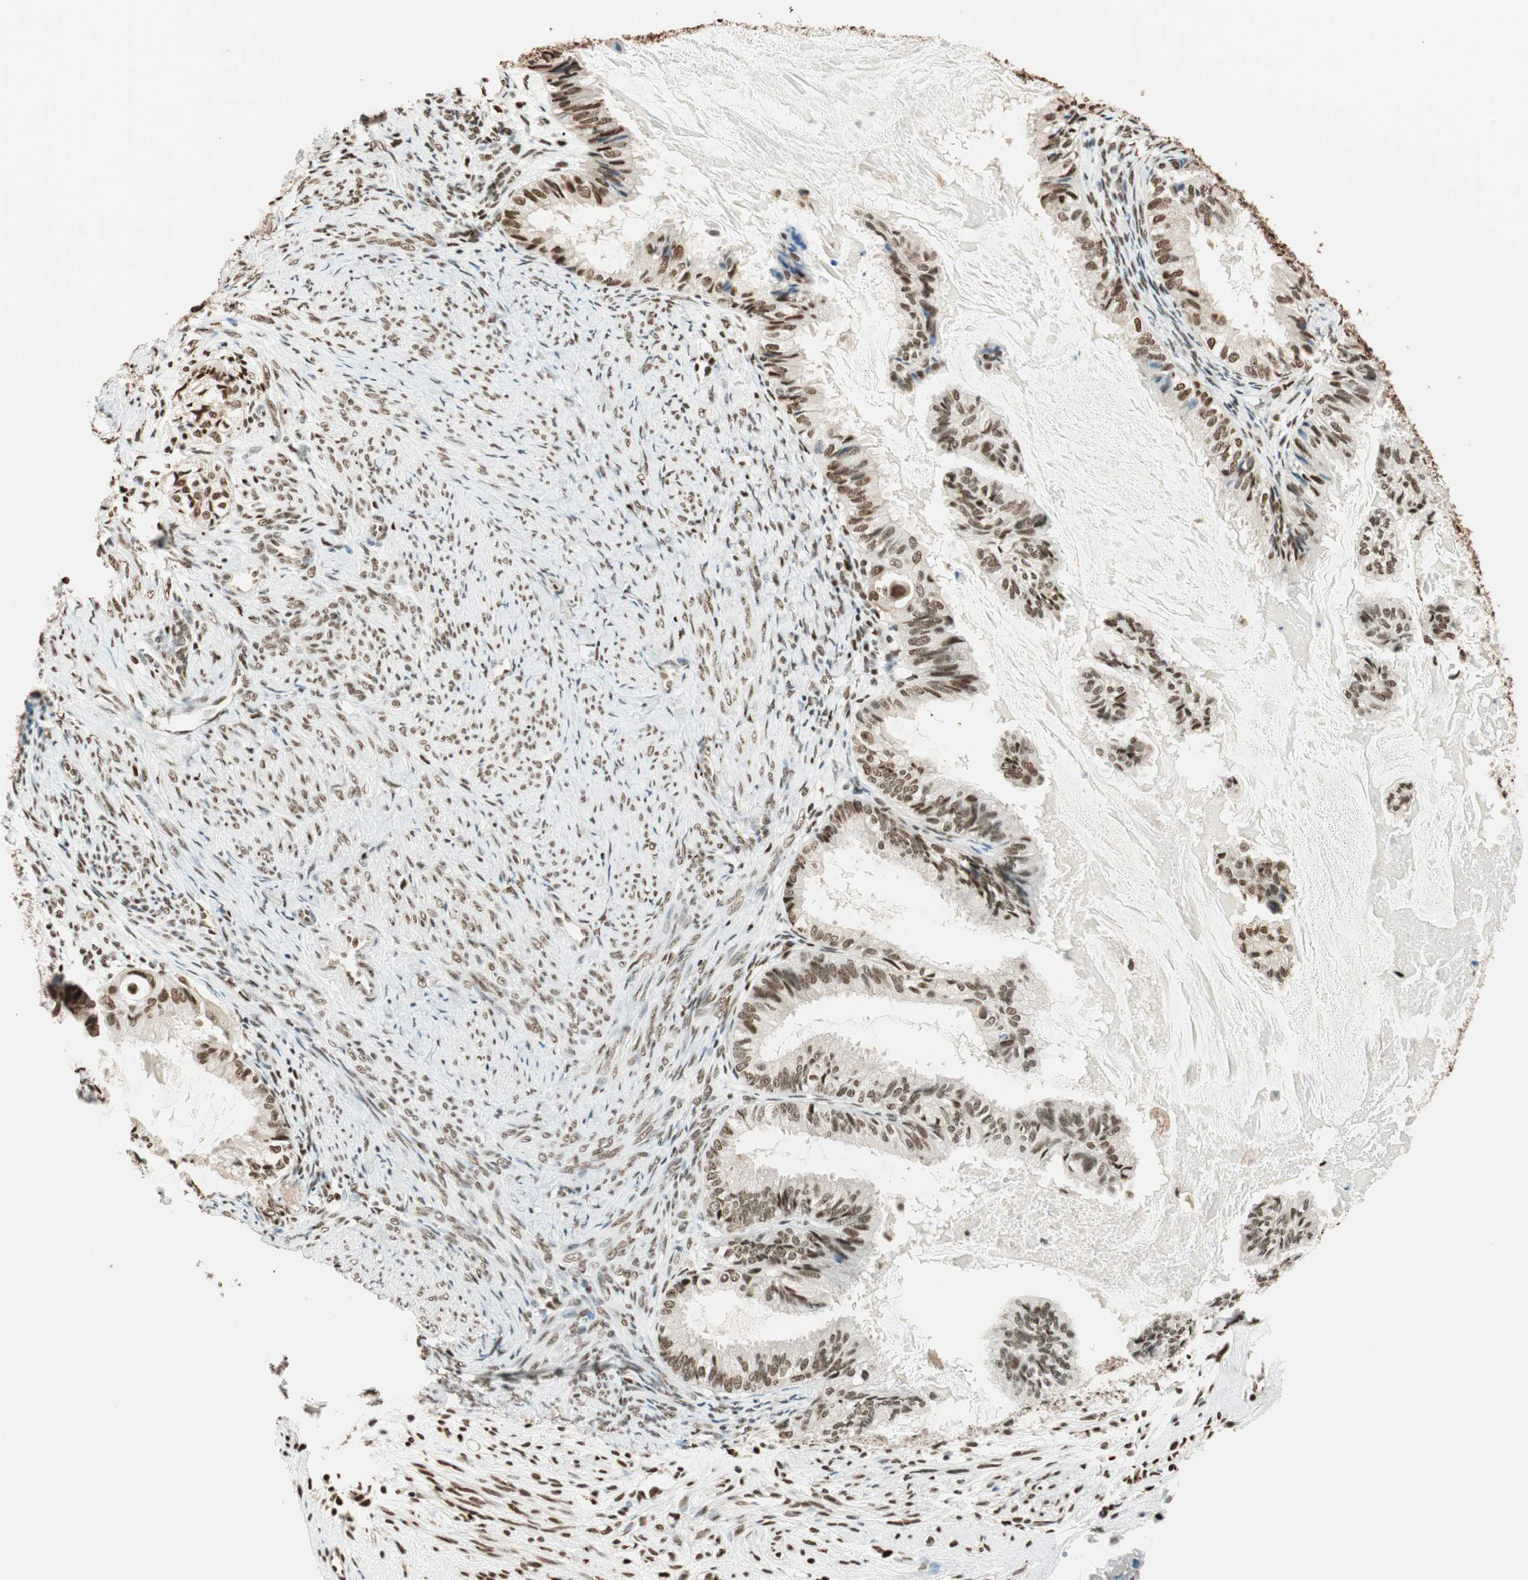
{"staining": {"intensity": "moderate", "quantity": ">75%", "location": "nuclear"}, "tissue": "cervical cancer", "cell_type": "Tumor cells", "image_type": "cancer", "snomed": [{"axis": "morphology", "description": "Normal tissue, NOS"}, {"axis": "morphology", "description": "Adenocarcinoma, NOS"}, {"axis": "topography", "description": "Cervix"}, {"axis": "topography", "description": "Endometrium"}], "caption": "Immunohistochemical staining of human adenocarcinoma (cervical) shows moderate nuclear protein positivity in approximately >75% of tumor cells. (DAB = brown stain, brightfield microscopy at high magnification).", "gene": "FANCG", "patient": {"sex": "female", "age": 86}}